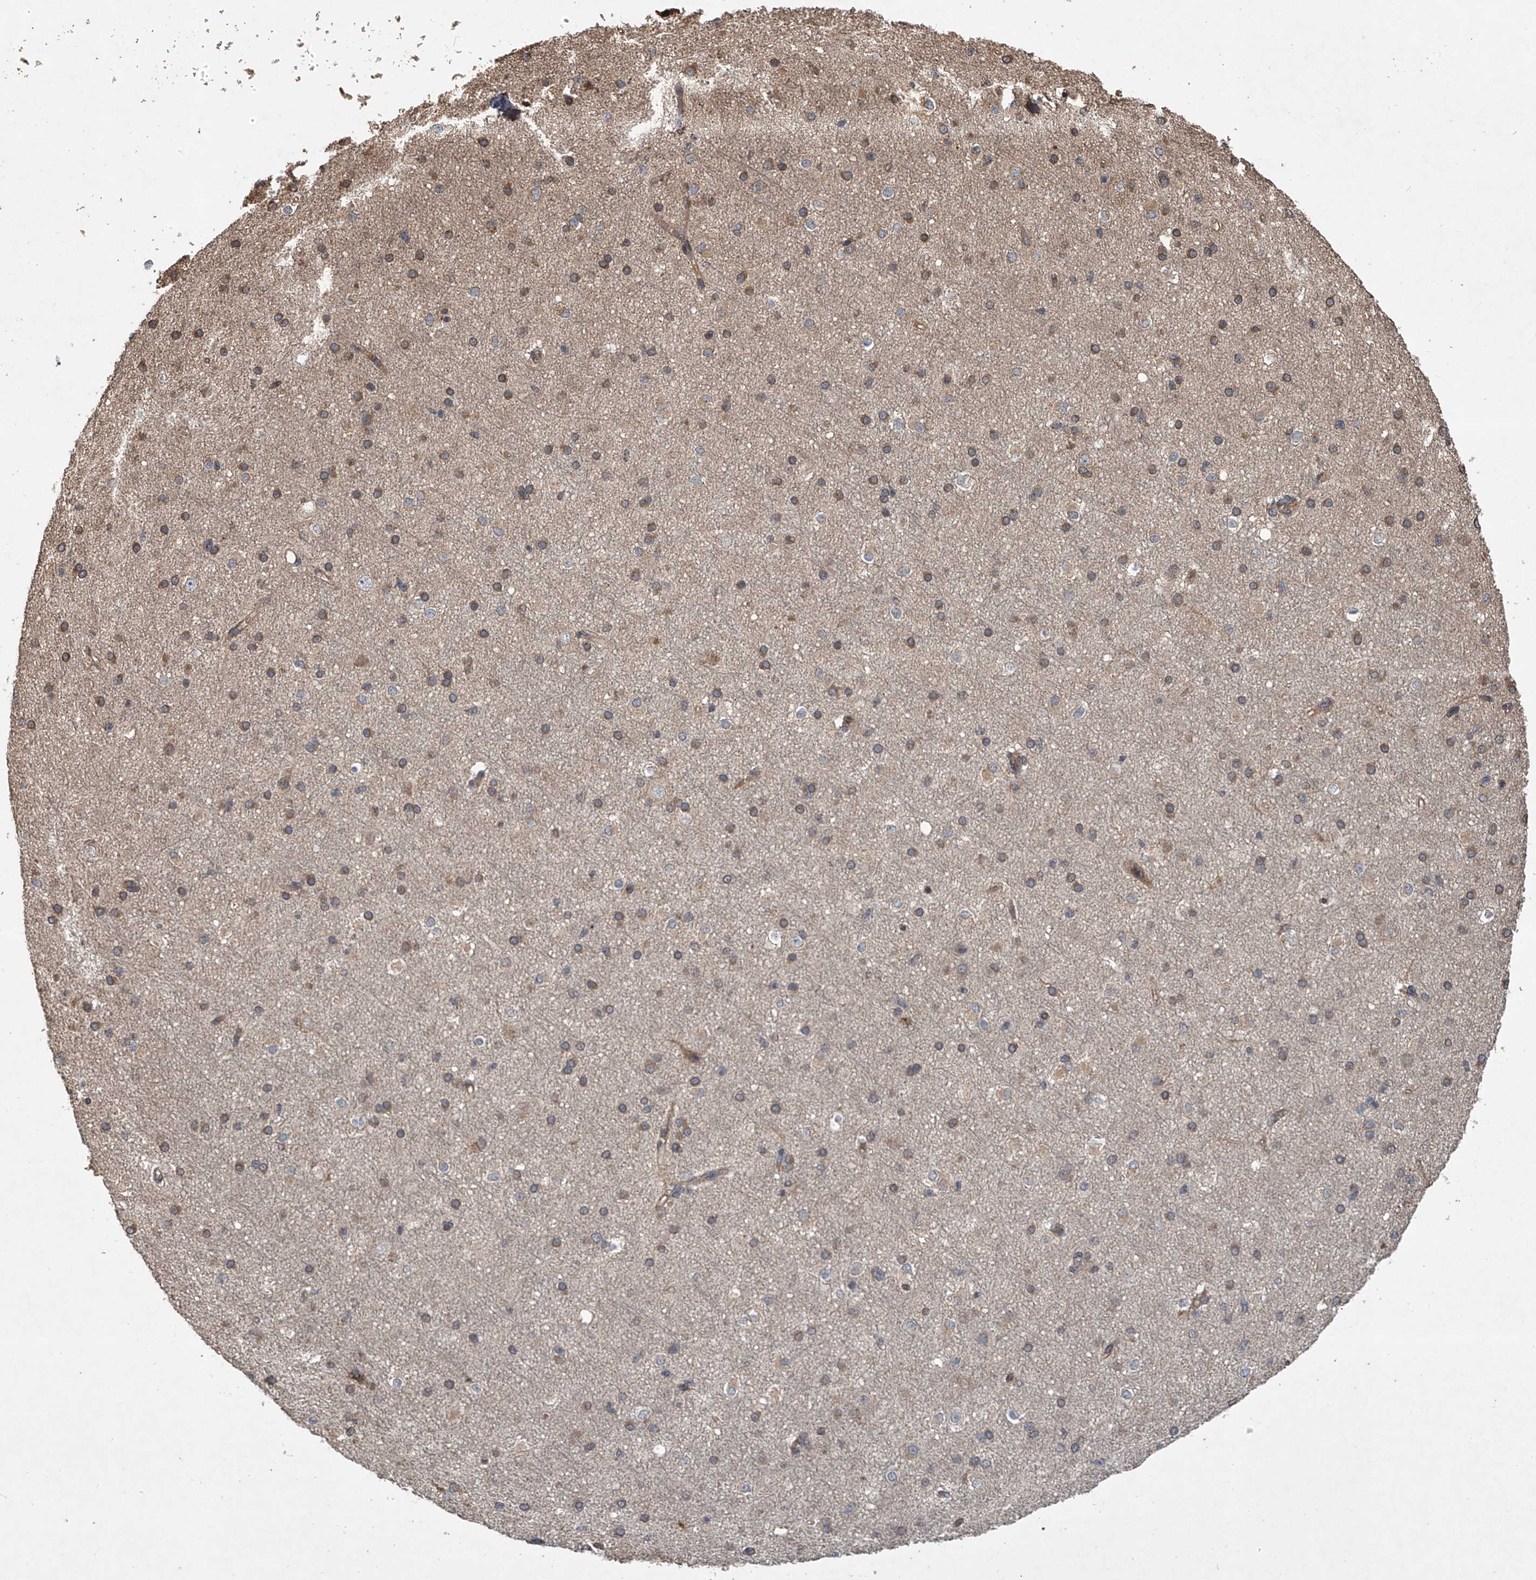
{"staining": {"intensity": "weak", "quantity": "25%-75%", "location": "cytoplasmic/membranous"}, "tissue": "cerebral cortex", "cell_type": "Endothelial cells", "image_type": "normal", "snomed": [{"axis": "morphology", "description": "Normal tissue, NOS"}, {"axis": "morphology", "description": "Developmental malformation"}, {"axis": "topography", "description": "Cerebral cortex"}], "caption": "Normal cerebral cortex reveals weak cytoplasmic/membranous expression in approximately 25%-75% of endothelial cells, visualized by immunohistochemistry.", "gene": "NFS1", "patient": {"sex": "female", "age": 30}}